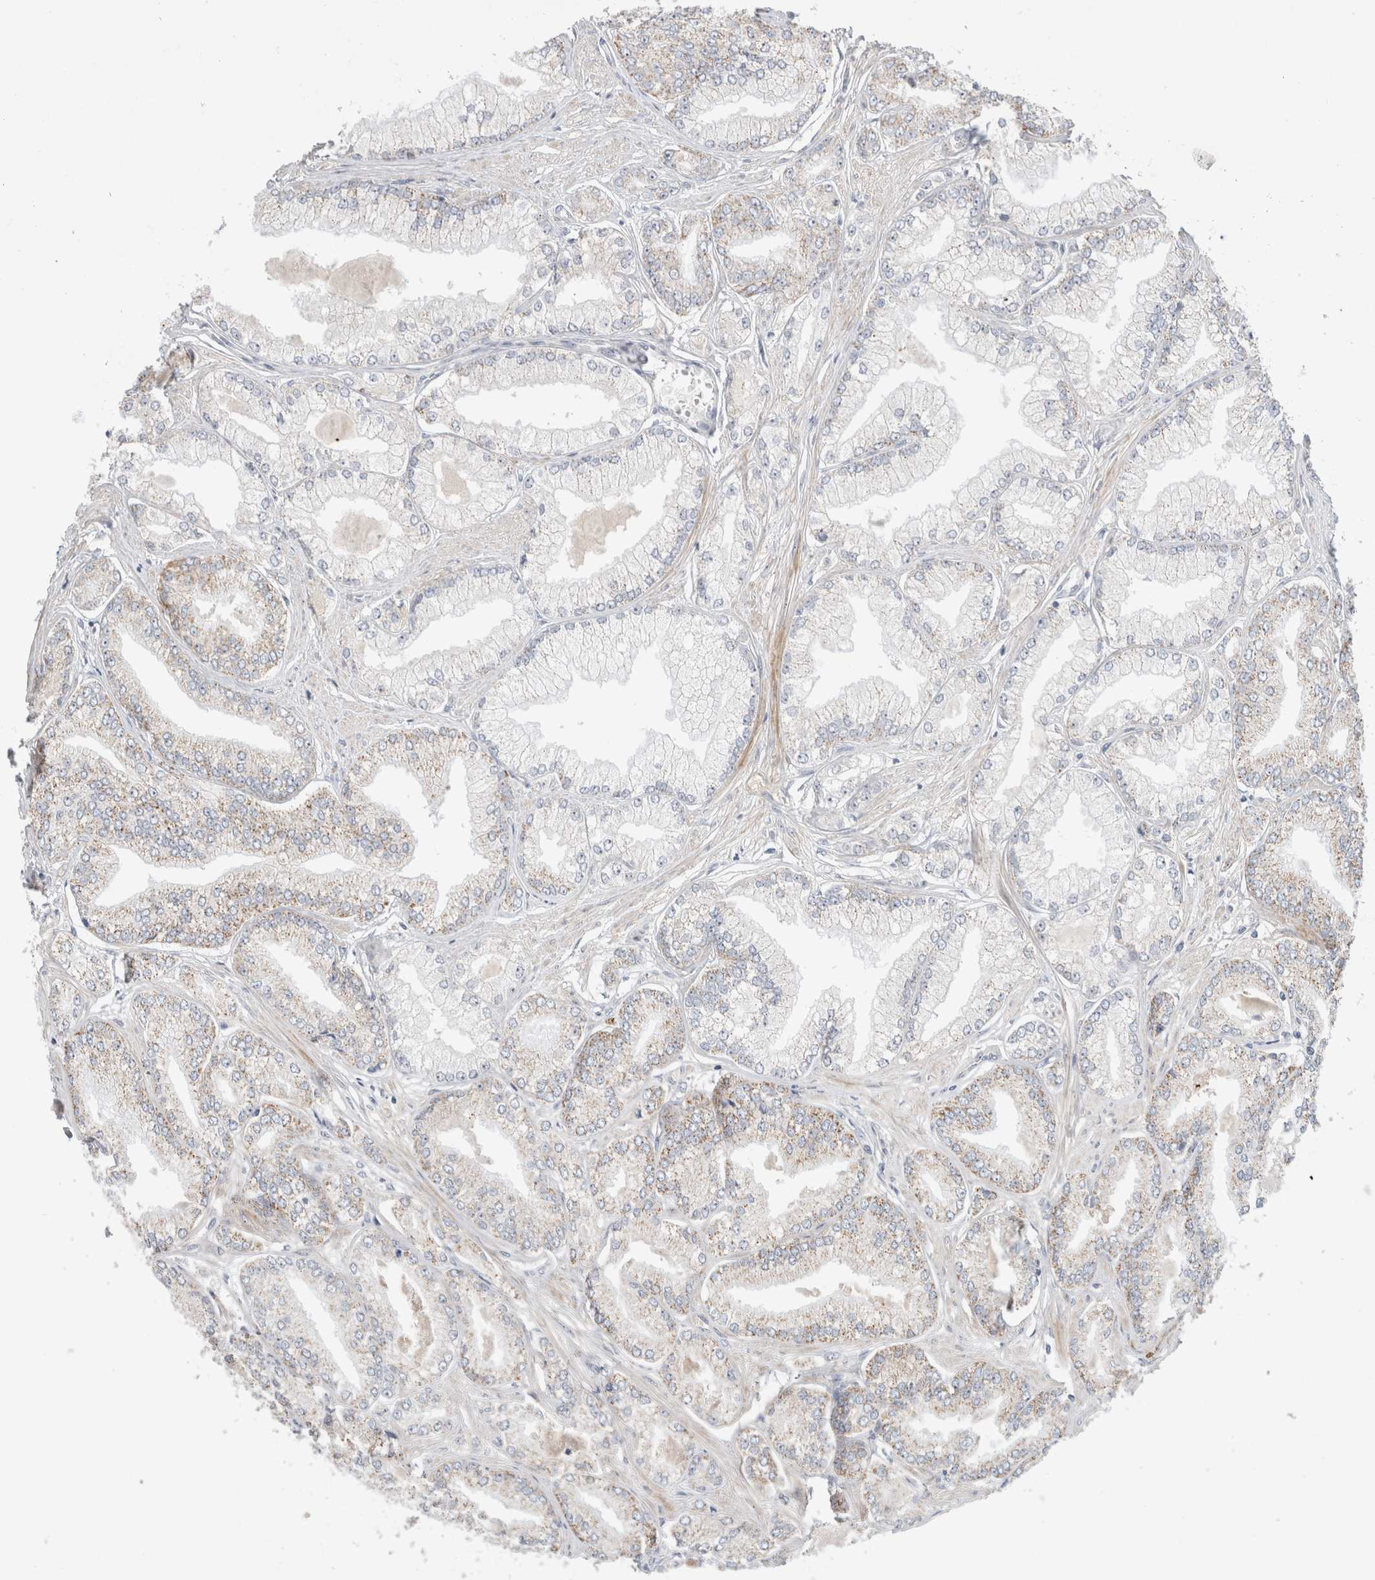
{"staining": {"intensity": "weak", "quantity": "25%-75%", "location": "cytoplasmic/membranous"}, "tissue": "prostate cancer", "cell_type": "Tumor cells", "image_type": "cancer", "snomed": [{"axis": "morphology", "description": "Adenocarcinoma, Low grade"}, {"axis": "topography", "description": "Prostate"}], "caption": "This is an image of immunohistochemistry (IHC) staining of low-grade adenocarcinoma (prostate), which shows weak expression in the cytoplasmic/membranous of tumor cells.", "gene": "ECHDC2", "patient": {"sex": "male", "age": 52}}